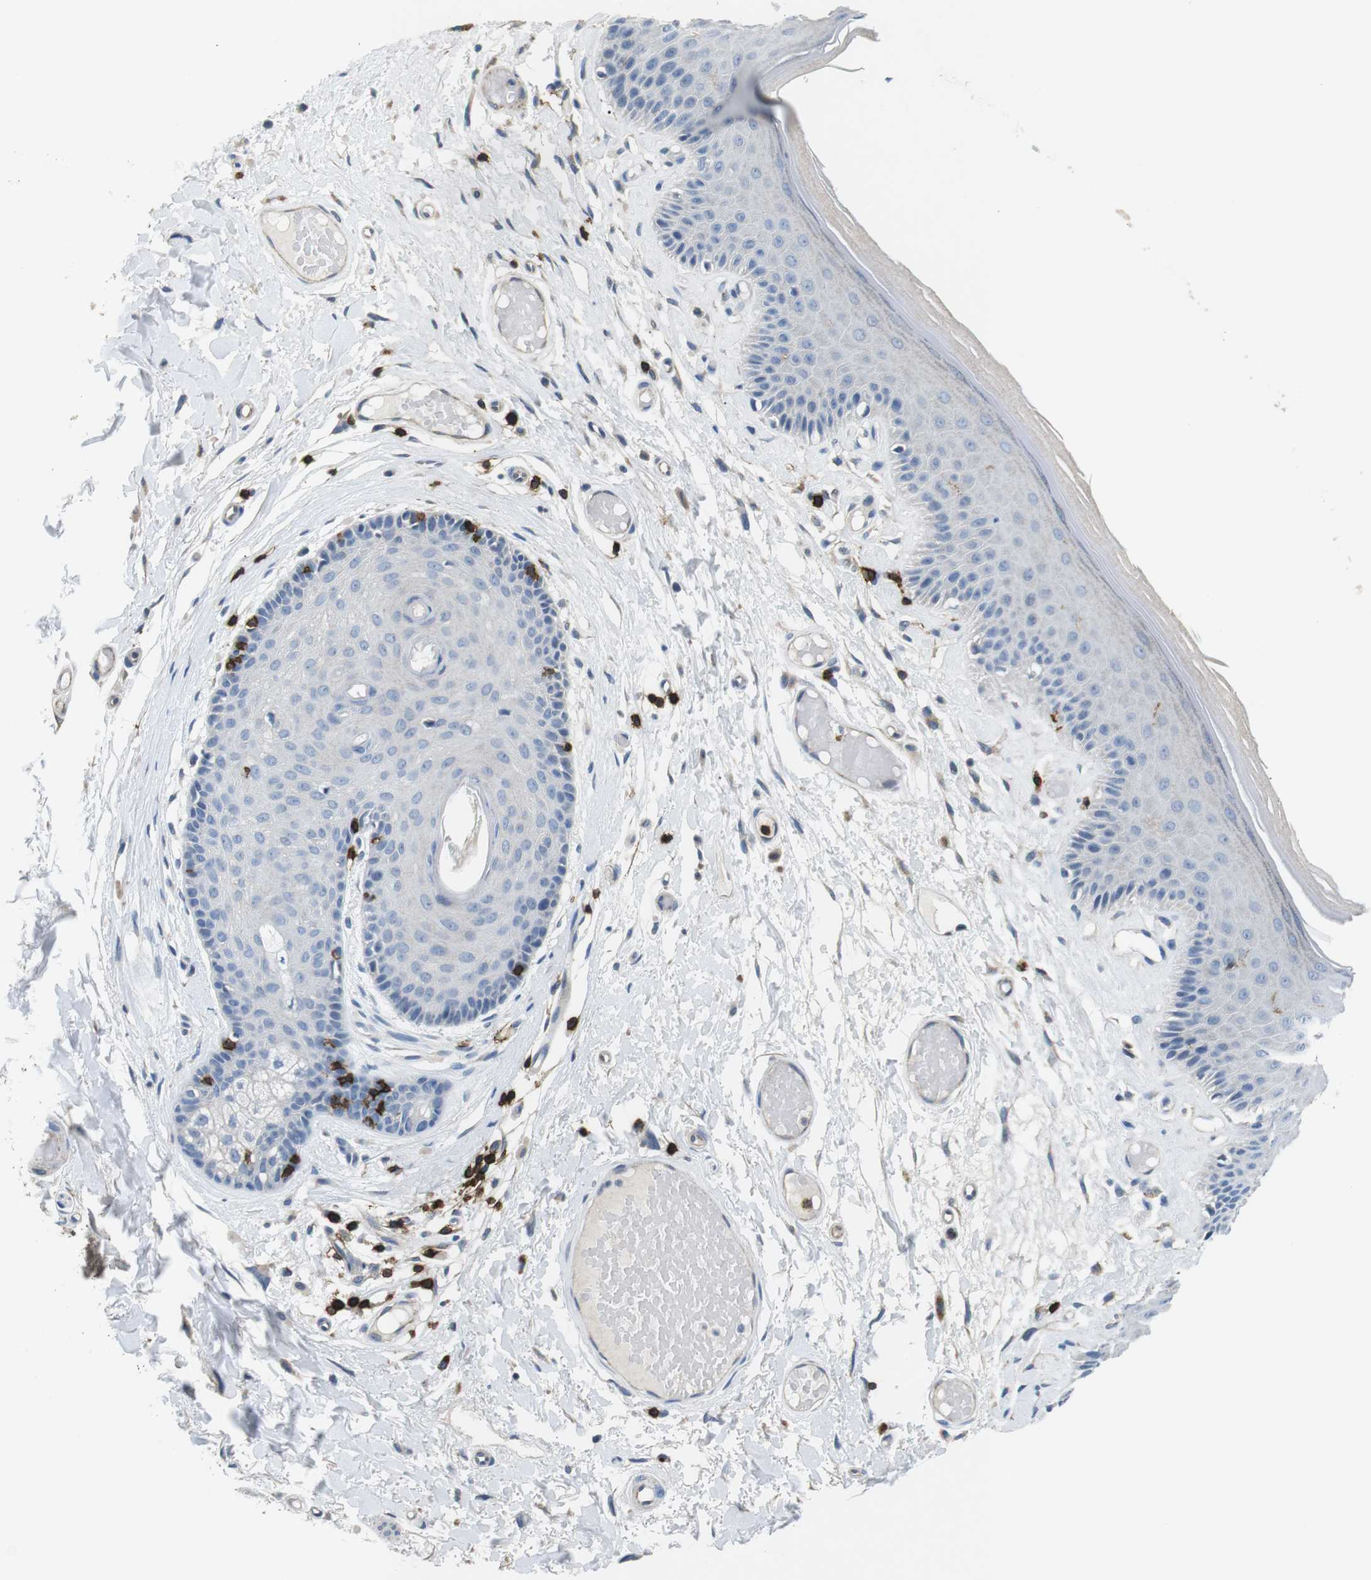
{"staining": {"intensity": "negative", "quantity": "none", "location": "none"}, "tissue": "skin", "cell_type": "Epidermal cells", "image_type": "normal", "snomed": [{"axis": "morphology", "description": "Normal tissue, NOS"}, {"axis": "topography", "description": "Vulva"}], "caption": "IHC photomicrograph of unremarkable human skin stained for a protein (brown), which demonstrates no expression in epidermal cells. (DAB IHC, high magnification).", "gene": "CD6", "patient": {"sex": "female", "age": 73}}